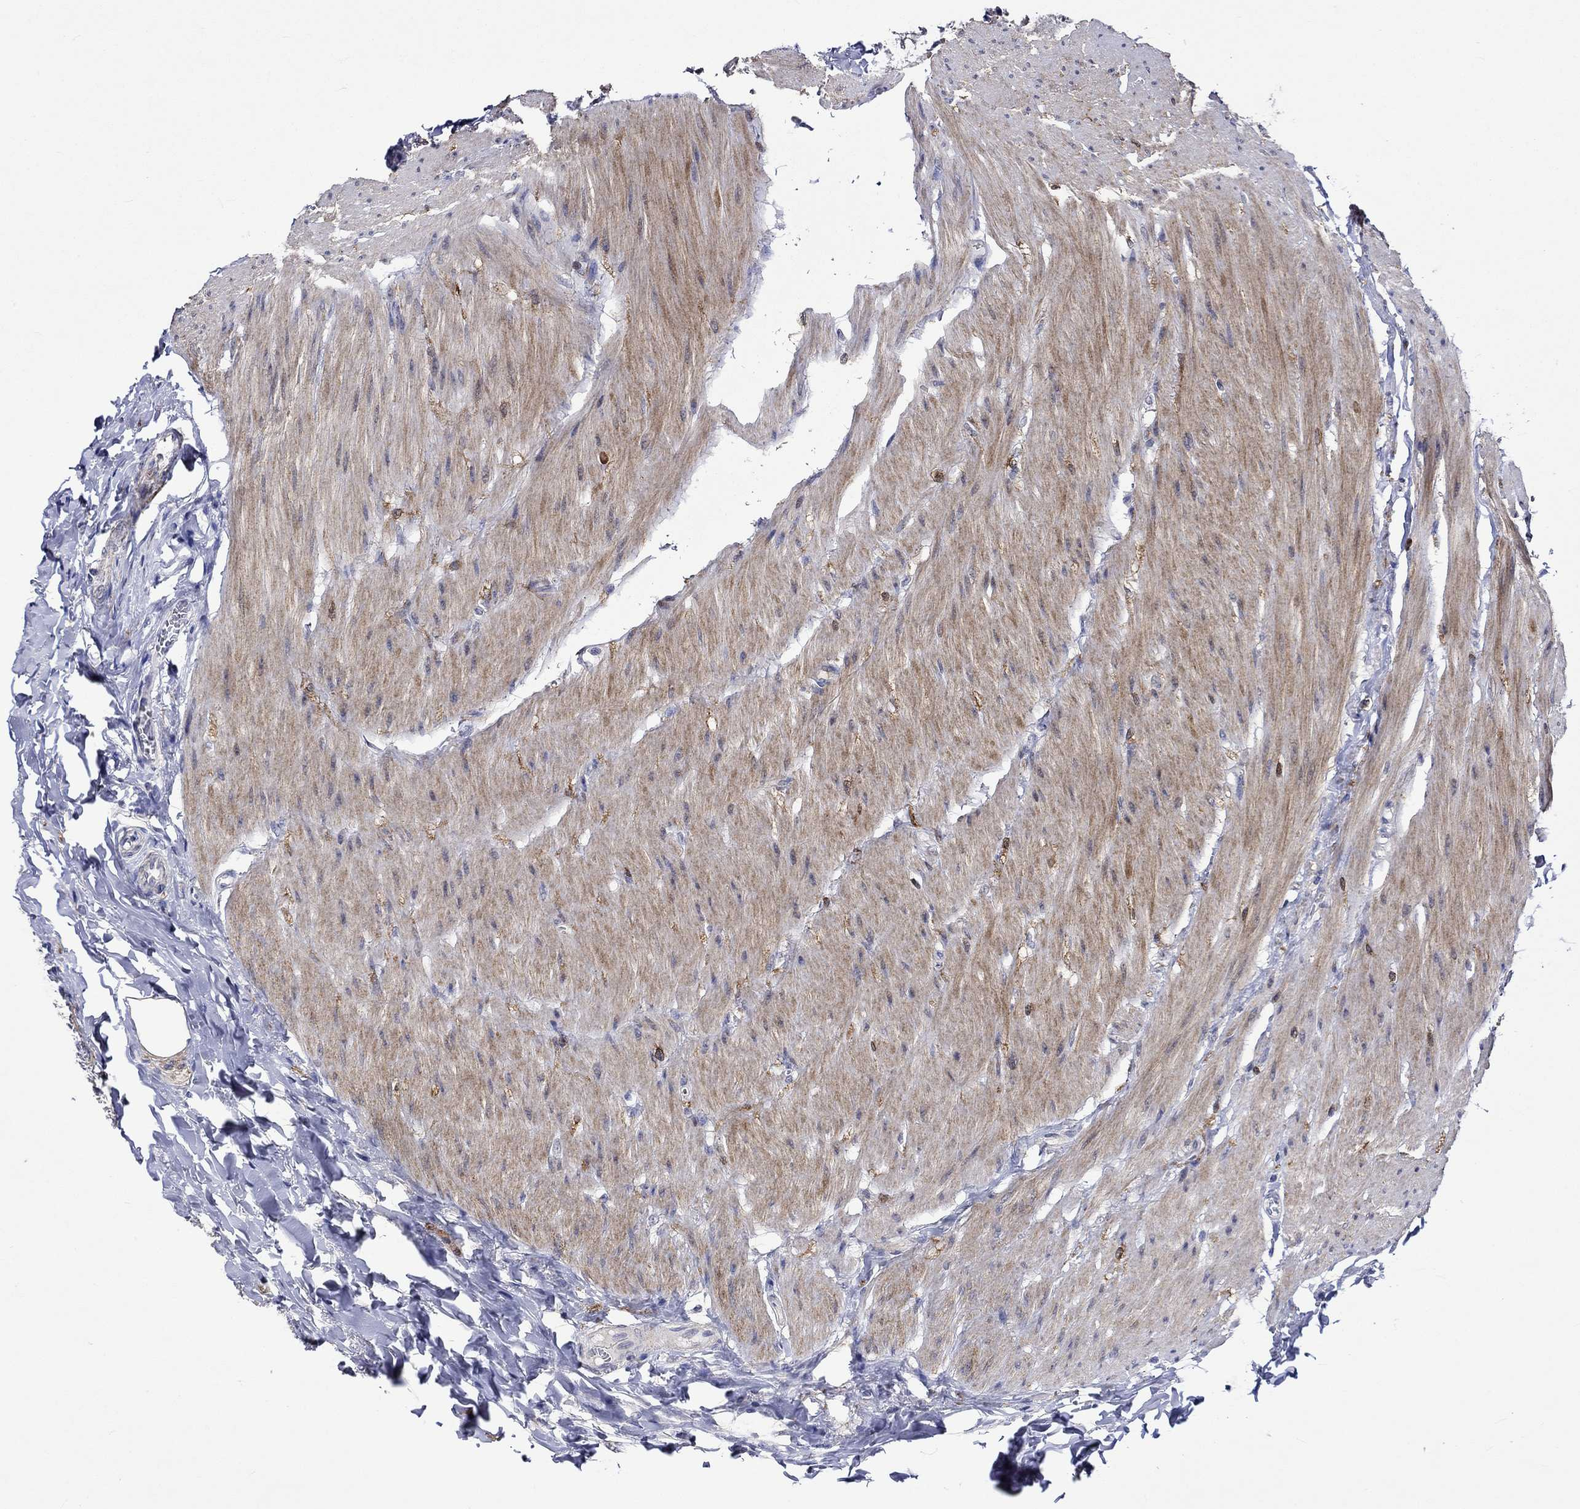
{"staining": {"intensity": "weak", "quantity": "25%-75%", "location": "cytoplasmic/membranous"}, "tissue": "colon", "cell_type": "Endothelial cells", "image_type": "normal", "snomed": [{"axis": "morphology", "description": "Normal tissue, NOS"}, {"axis": "topography", "description": "Colon"}], "caption": "A brown stain shows weak cytoplasmic/membranous positivity of a protein in endothelial cells of benign human colon. (DAB (3,3'-diaminobenzidine) IHC, brown staining for protein, blue staining for nuclei).", "gene": "CRYAB", "patient": {"sex": "female", "age": 65}}